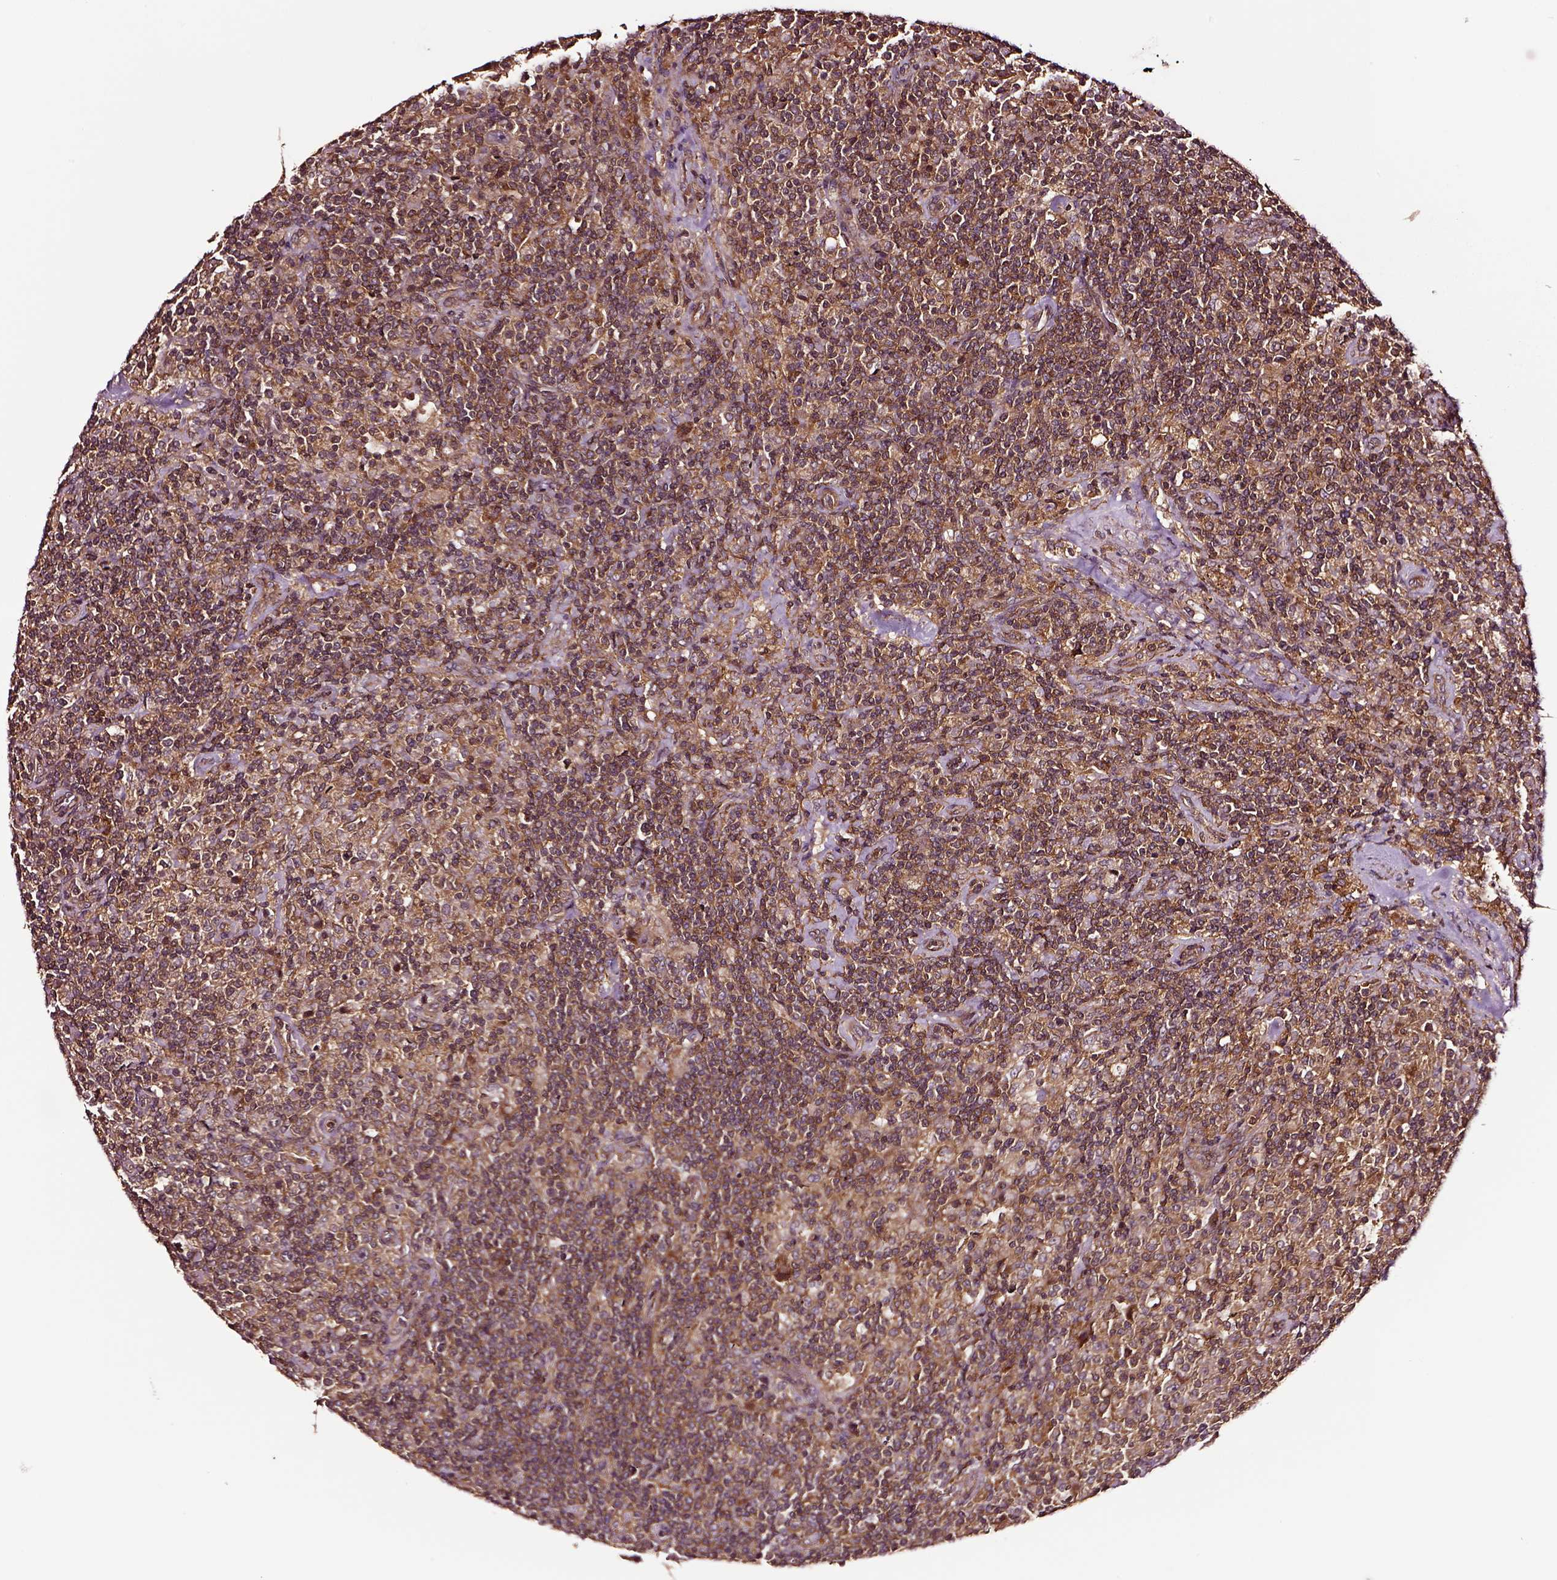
{"staining": {"intensity": "moderate", "quantity": ">75%", "location": "cytoplasmic/membranous"}, "tissue": "lymphoma", "cell_type": "Tumor cells", "image_type": "cancer", "snomed": [{"axis": "morphology", "description": "Hodgkin's disease, NOS"}, {"axis": "topography", "description": "Lymph node"}], "caption": "Lymphoma was stained to show a protein in brown. There is medium levels of moderate cytoplasmic/membranous staining in approximately >75% of tumor cells.", "gene": "RASSF5", "patient": {"sex": "male", "age": 70}}